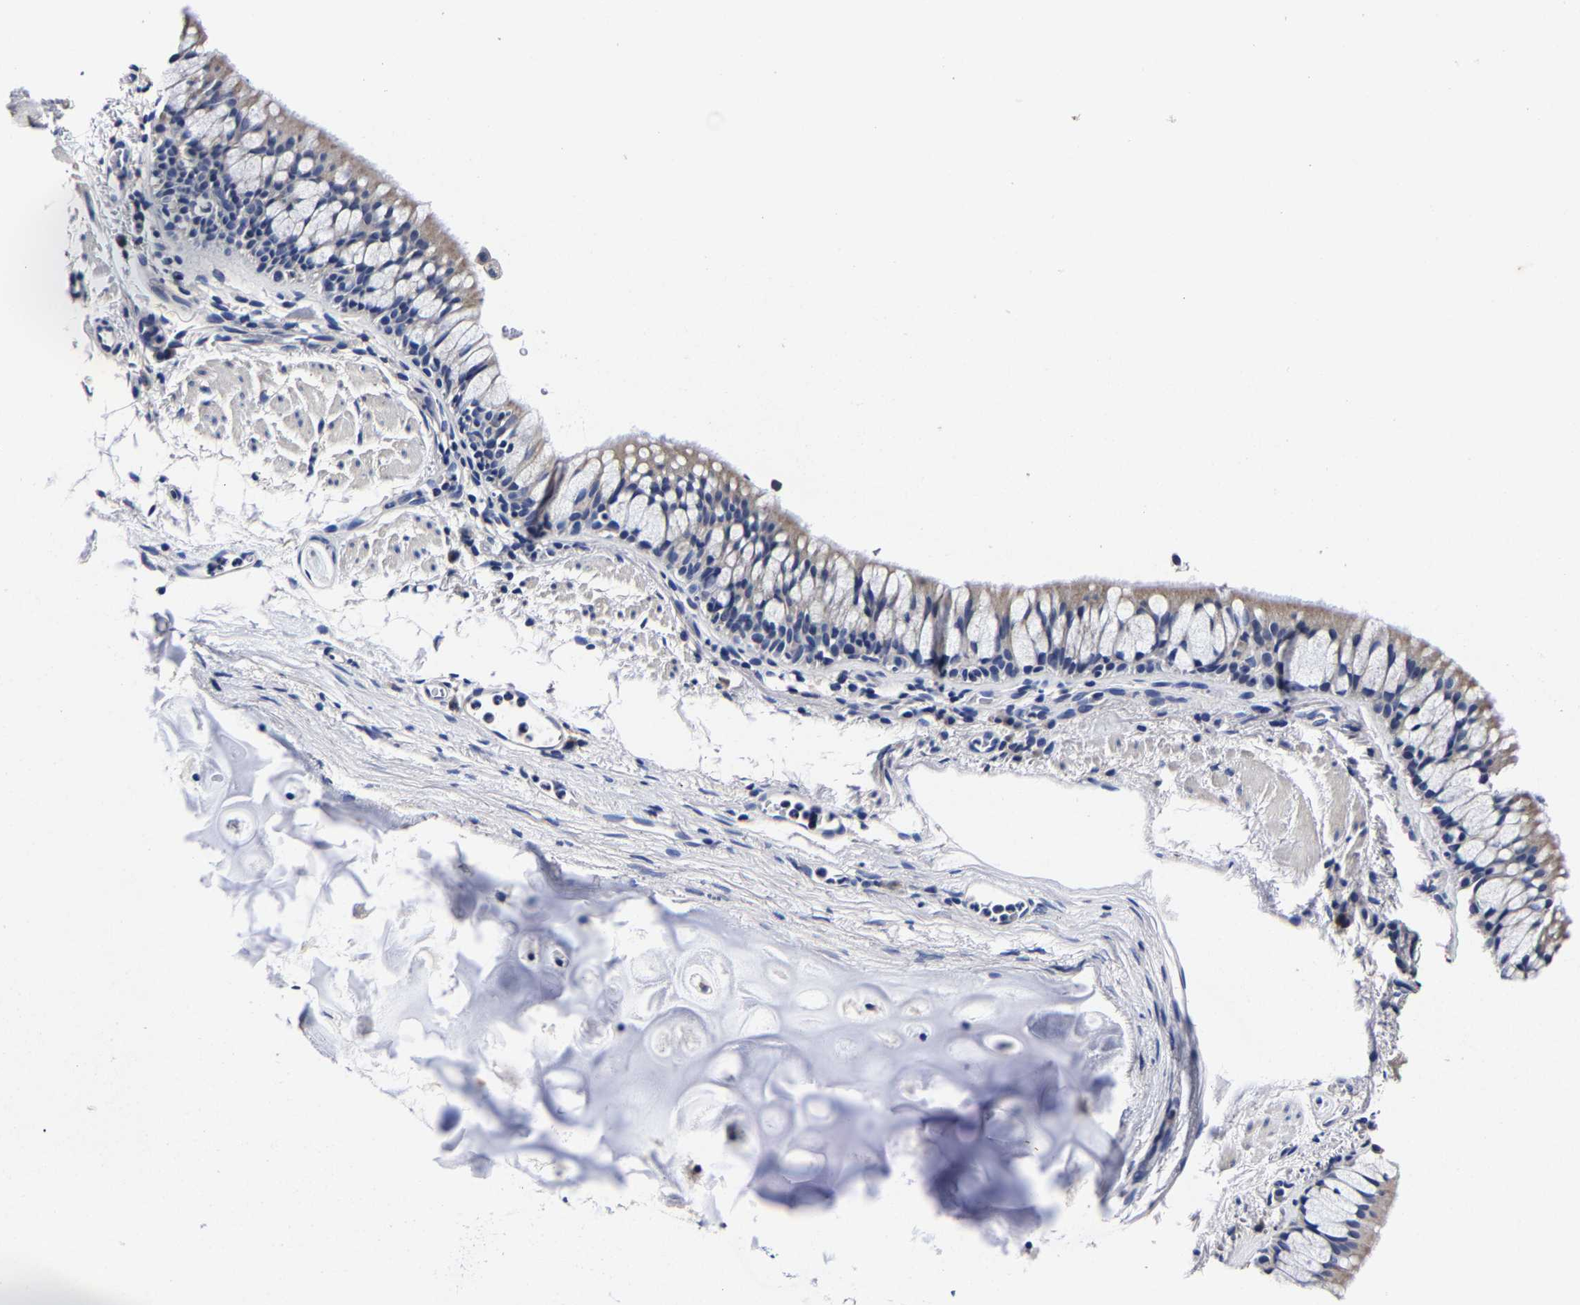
{"staining": {"intensity": "weak", "quantity": "<25%", "location": "cytoplasmic/membranous"}, "tissue": "bronchus", "cell_type": "Respiratory epithelial cells", "image_type": "normal", "snomed": [{"axis": "morphology", "description": "Normal tissue, NOS"}, {"axis": "topography", "description": "Cartilage tissue"}, {"axis": "topography", "description": "Bronchus"}], "caption": "The micrograph demonstrates no staining of respiratory epithelial cells in unremarkable bronchus. Nuclei are stained in blue.", "gene": "AKAP4", "patient": {"sex": "female", "age": 53}}